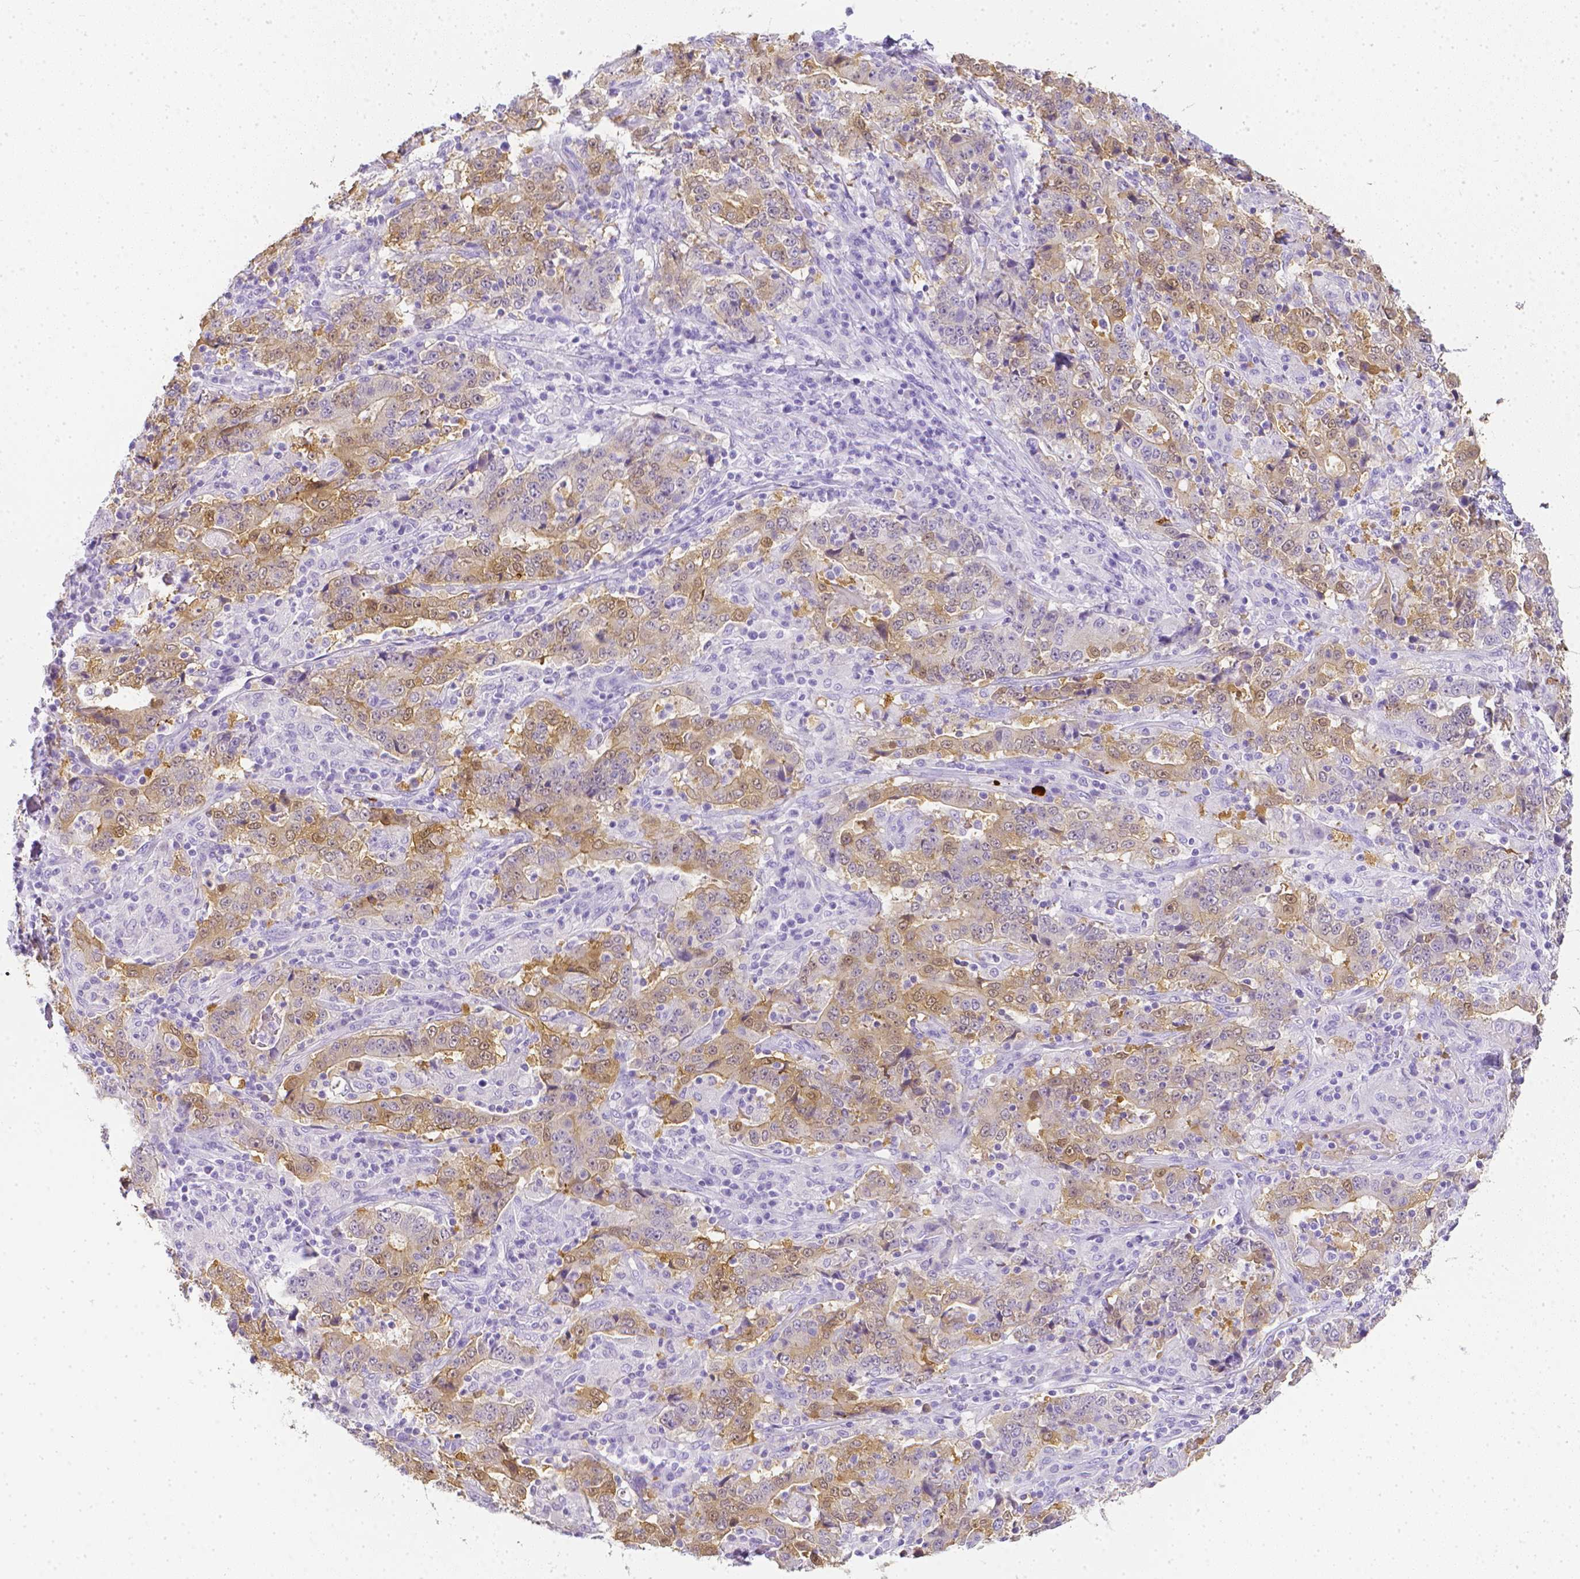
{"staining": {"intensity": "weak", "quantity": "25%-75%", "location": "cytoplasmic/membranous,nuclear"}, "tissue": "stomach cancer", "cell_type": "Tumor cells", "image_type": "cancer", "snomed": [{"axis": "morphology", "description": "Normal tissue, NOS"}, {"axis": "morphology", "description": "Adenocarcinoma, NOS"}, {"axis": "topography", "description": "Stomach, upper"}, {"axis": "topography", "description": "Stomach"}], "caption": "Weak cytoplasmic/membranous and nuclear protein expression is present in approximately 25%-75% of tumor cells in stomach adenocarcinoma.", "gene": "LGALS4", "patient": {"sex": "male", "age": 59}}